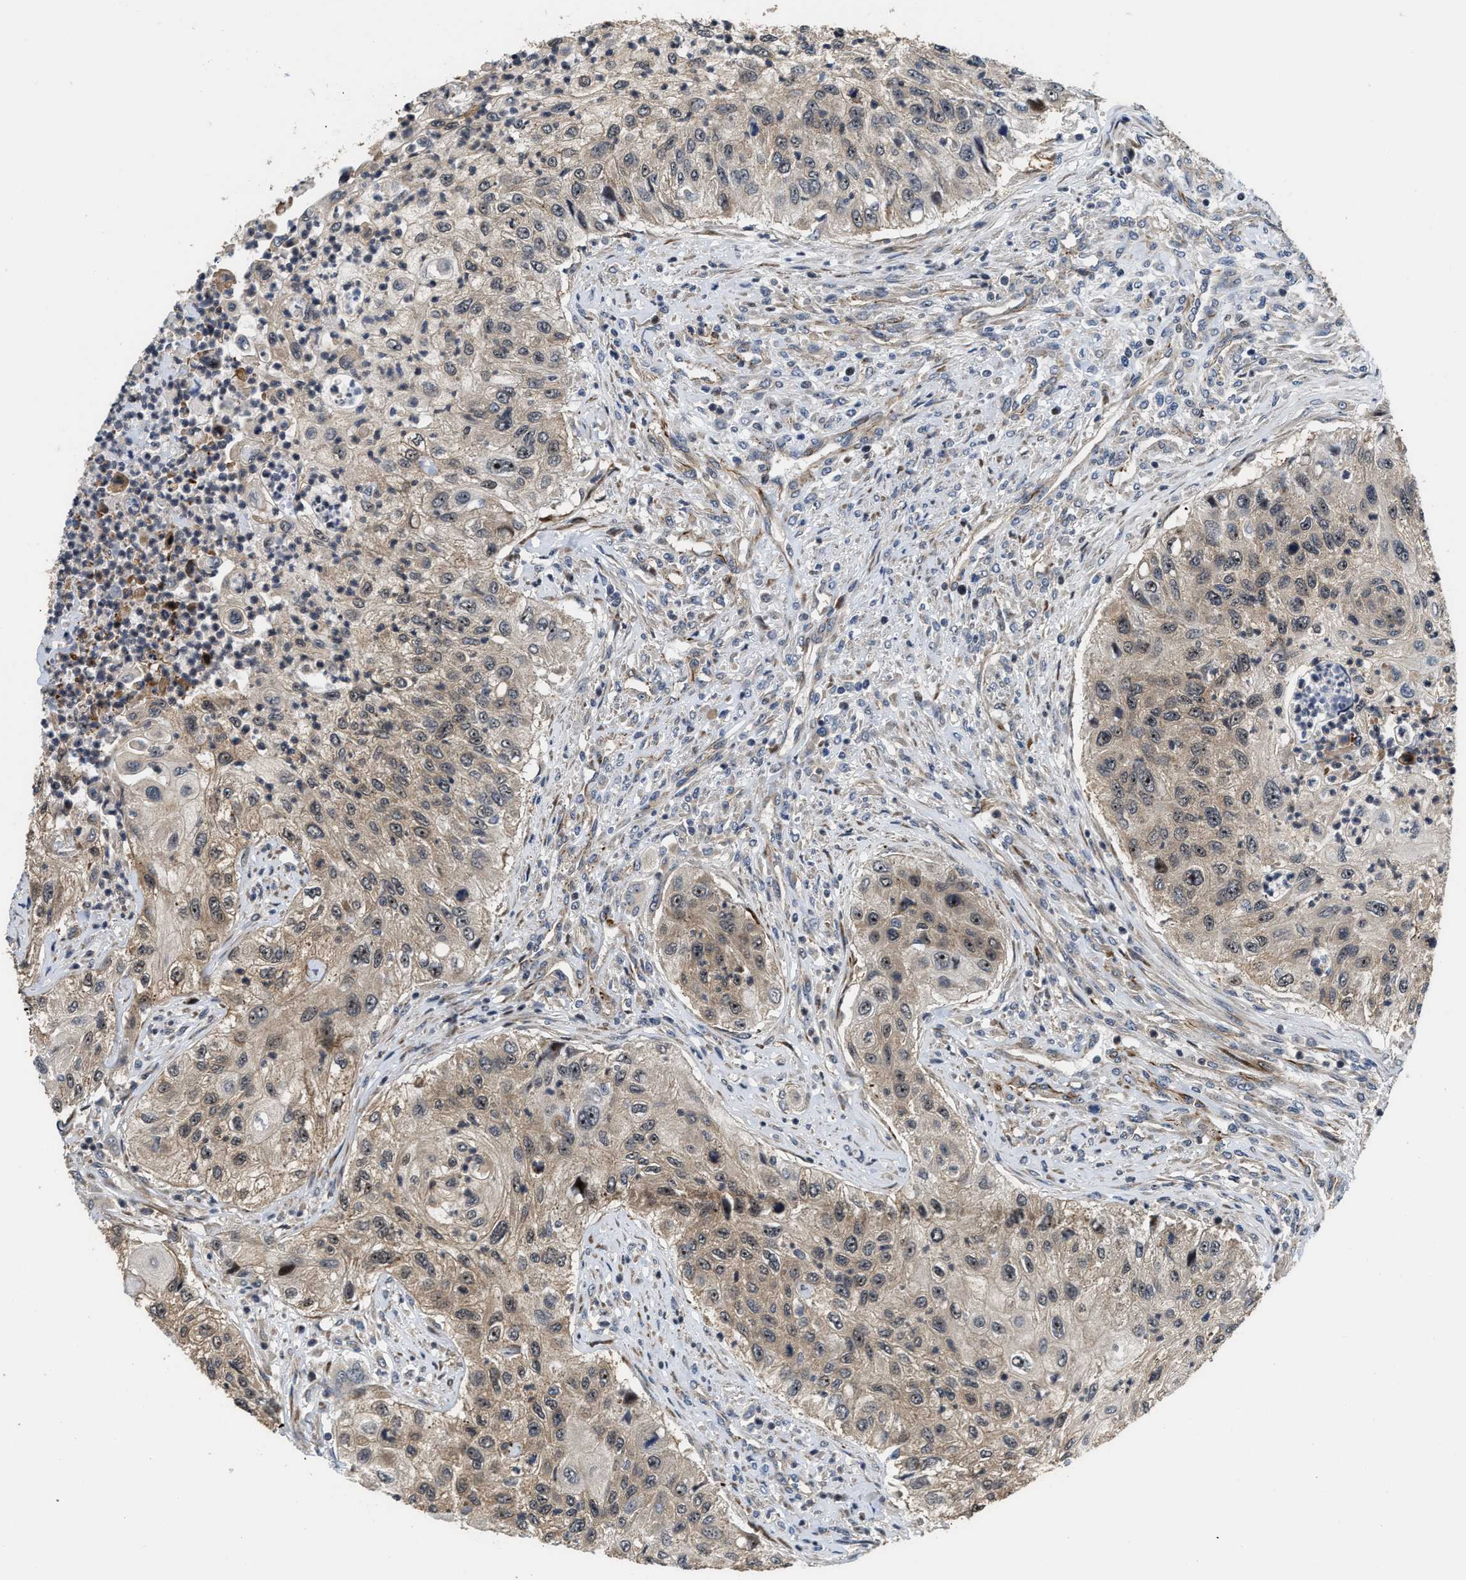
{"staining": {"intensity": "weak", "quantity": ">75%", "location": "cytoplasmic/membranous,nuclear"}, "tissue": "urothelial cancer", "cell_type": "Tumor cells", "image_type": "cancer", "snomed": [{"axis": "morphology", "description": "Urothelial carcinoma, High grade"}, {"axis": "topography", "description": "Urinary bladder"}], "caption": "Immunohistochemistry (DAB (3,3'-diaminobenzidine)) staining of human urothelial carcinoma (high-grade) reveals weak cytoplasmic/membranous and nuclear protein expression in about >75% of tumor cells.", "gene": "ALDH3A2", "patient": {"sex": "female", "age": 60}}